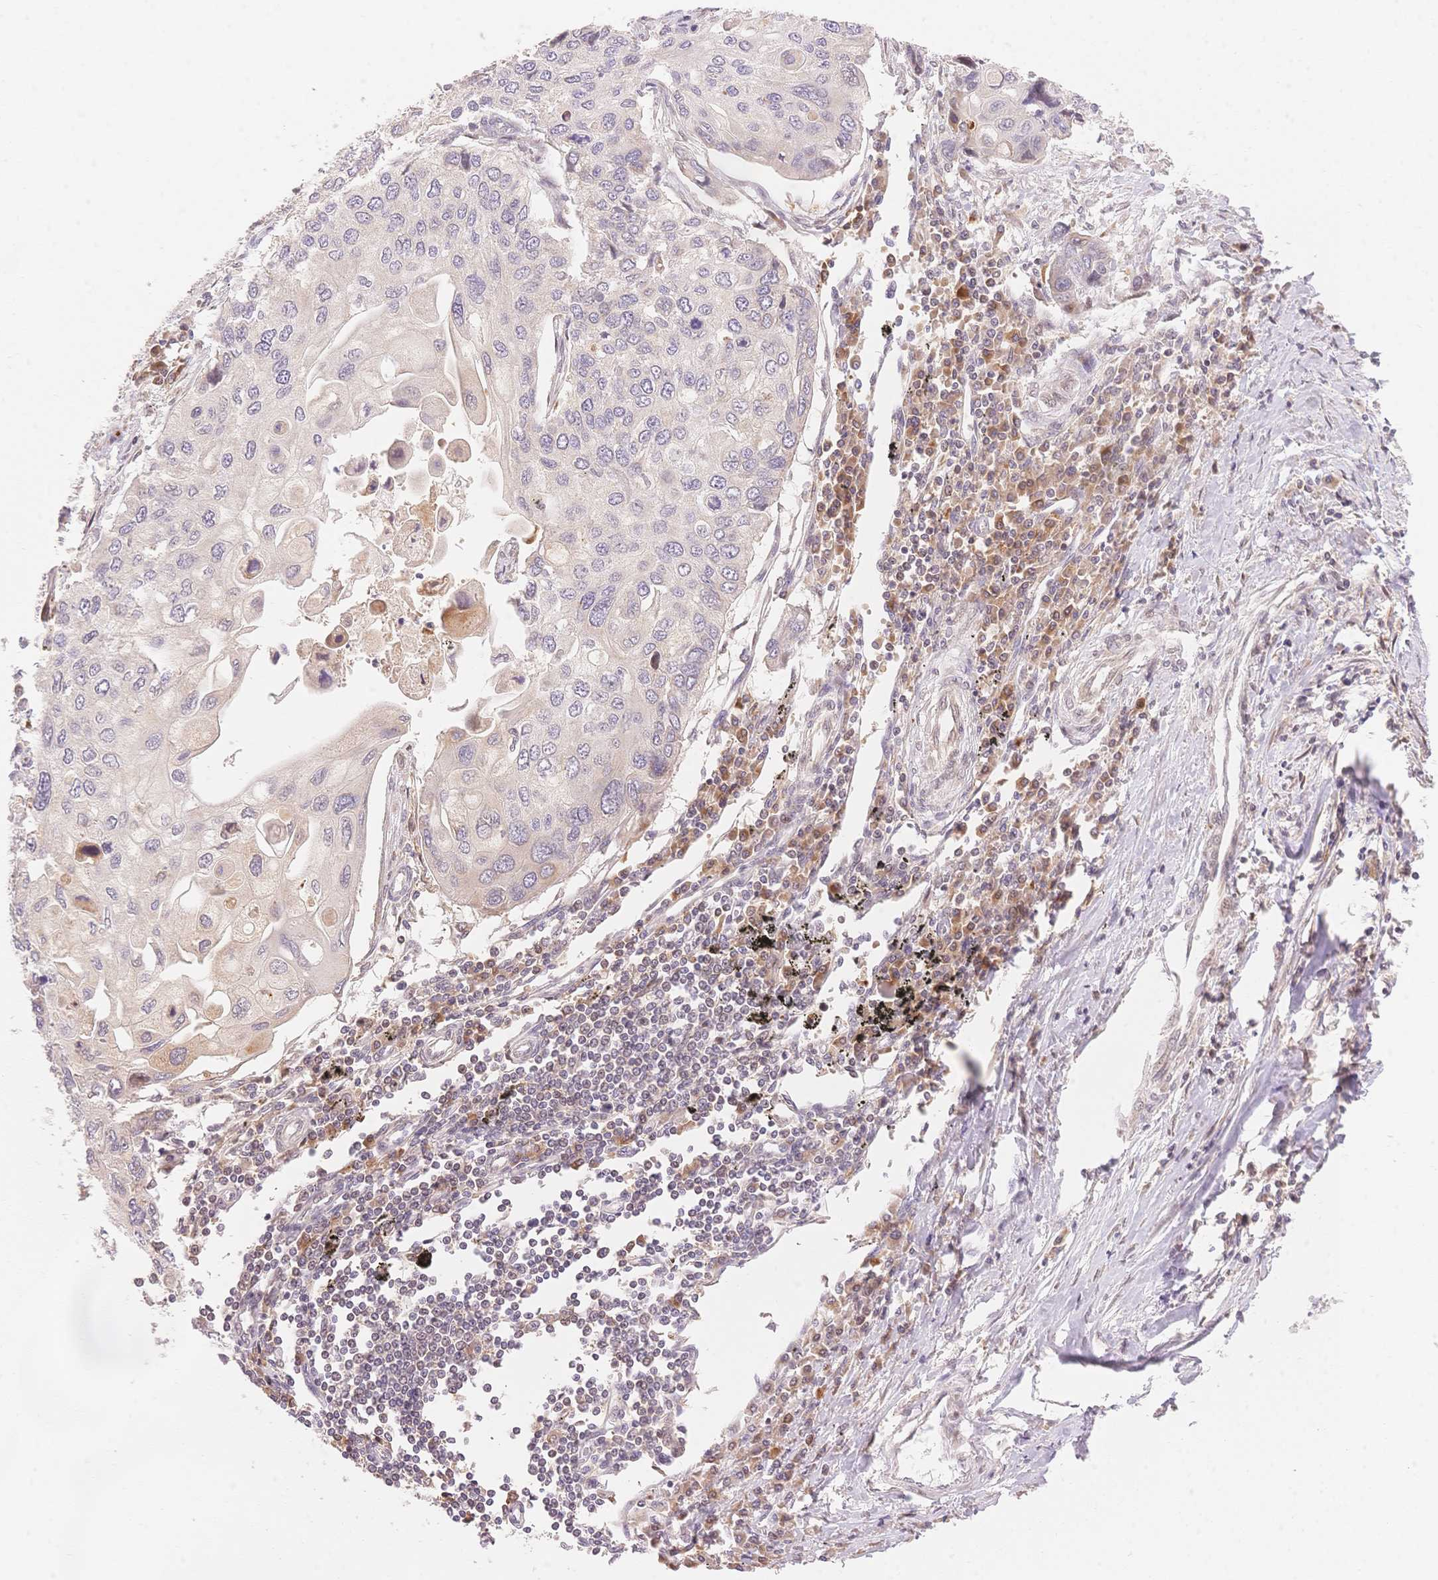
{"staining": {"intensity": "negative", "quantity": "none", "location": "none"}, "tissue": "lung cancer", "cell_type": "Tumor cells", "image_type": "cancer", "snomed": [{"axis": "morphology", "description": "Squamous cell carcinoma, NOS"}, {"axis": "morphology", "description": "Squamous cell carcinoma, metastatic, NOS"}, {"axis": "topography", "description": "Lung"}], "caption": "A photomicrograph of metastatic squamous cell carcinoma (lung) stained for a protein displays no brown staining in tumor cells. (IHC, brightfield microscopy, high magnification).", "gene": "STK39", "patient": {"sex": "male", "age": 63}}